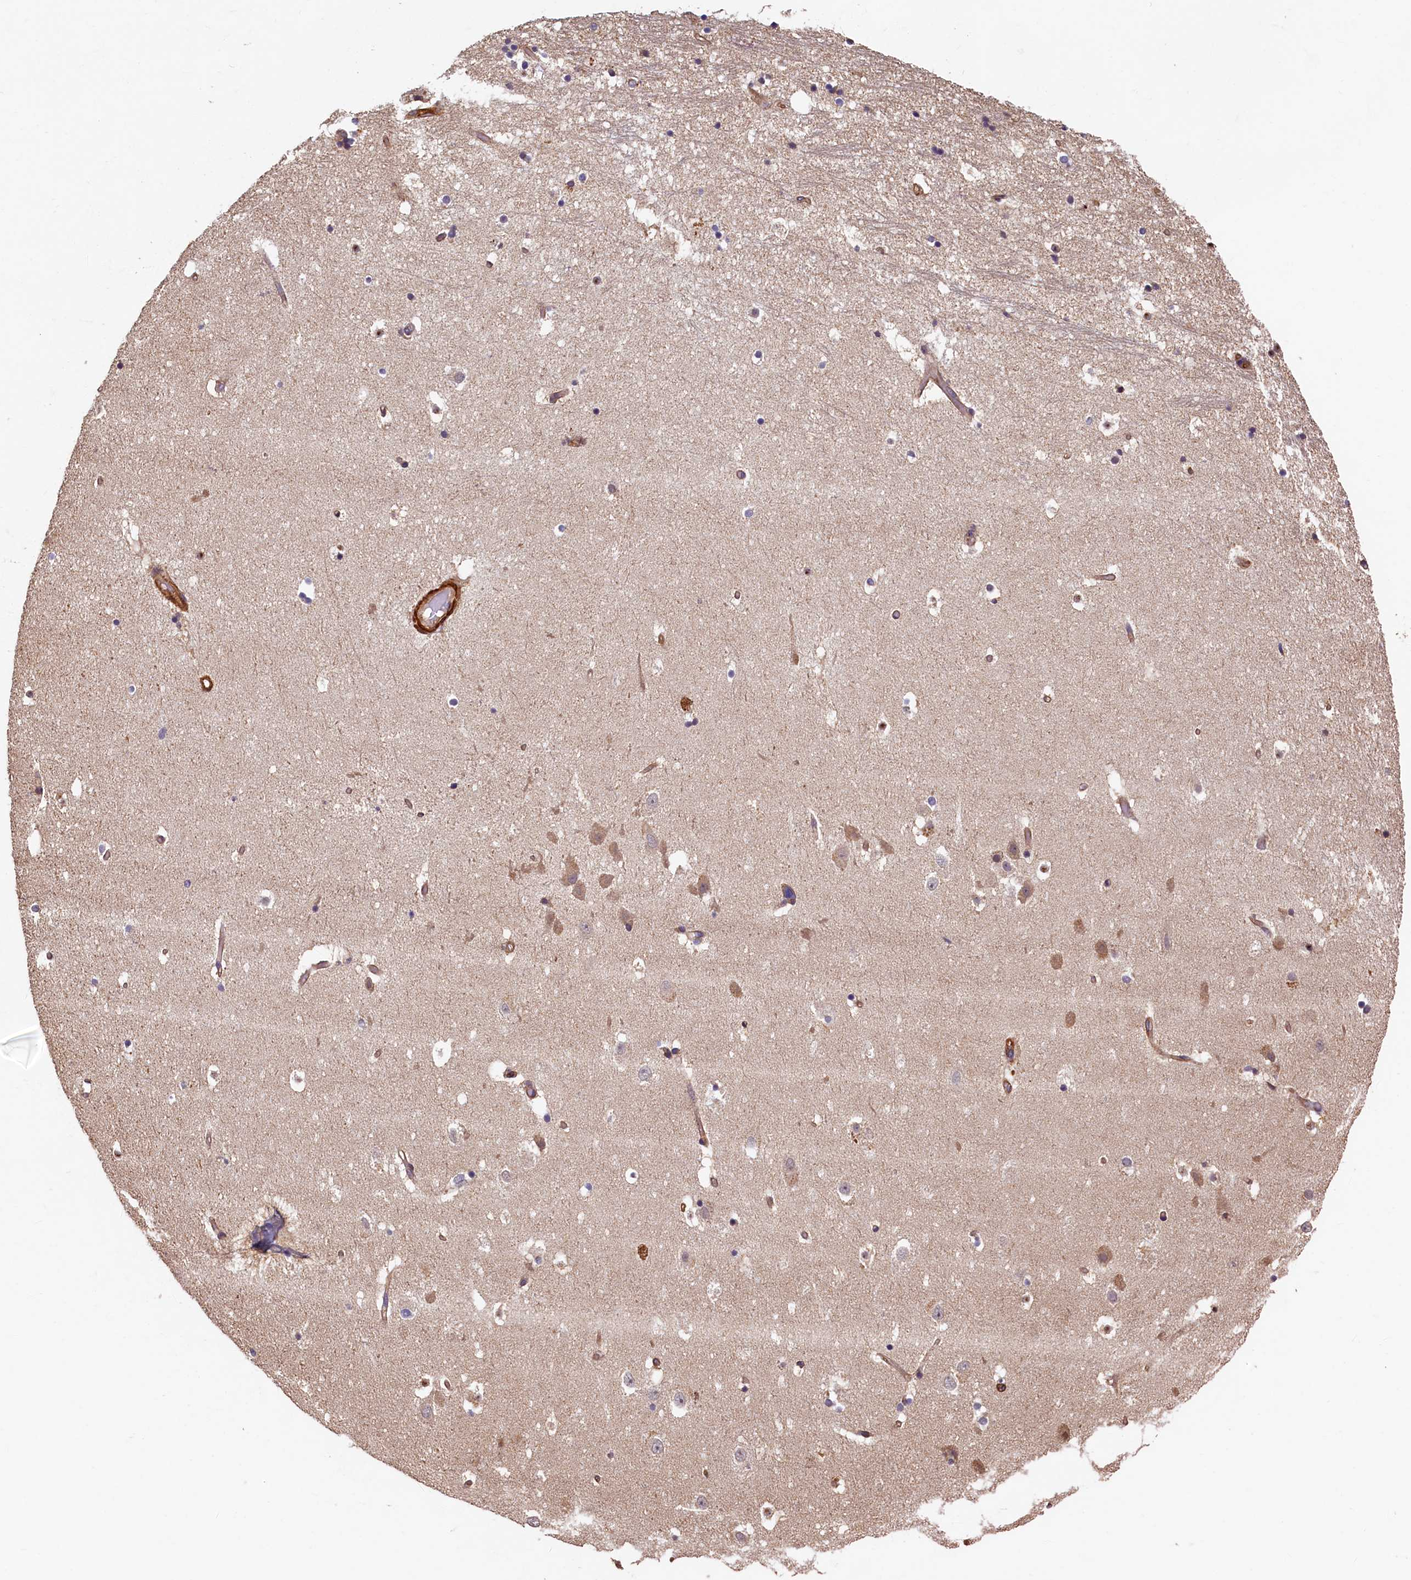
{"staining": {"intensity": "moderate", "quantity": "<25%", "location": "nuclear"}, "tissue": "hippocampus", "cell_type": "Glial cells", "image_type": "normal", "snomed": [{"axis": "morphology", "description": "Normal tissue, NOS"}, {"axis": "topography", "description": "Hippocampus"}], "caption": "IHC (DAB) staining of normal human hippocampus exhibits moderate nuclear protein positivity in about <25% of glial cells. Immunohistochemistry (ihc) stains the protein in brown and the nuclei are stained blue.", "gene": "CCDC102B", "patient": {"sex": "female", "age": 52}}